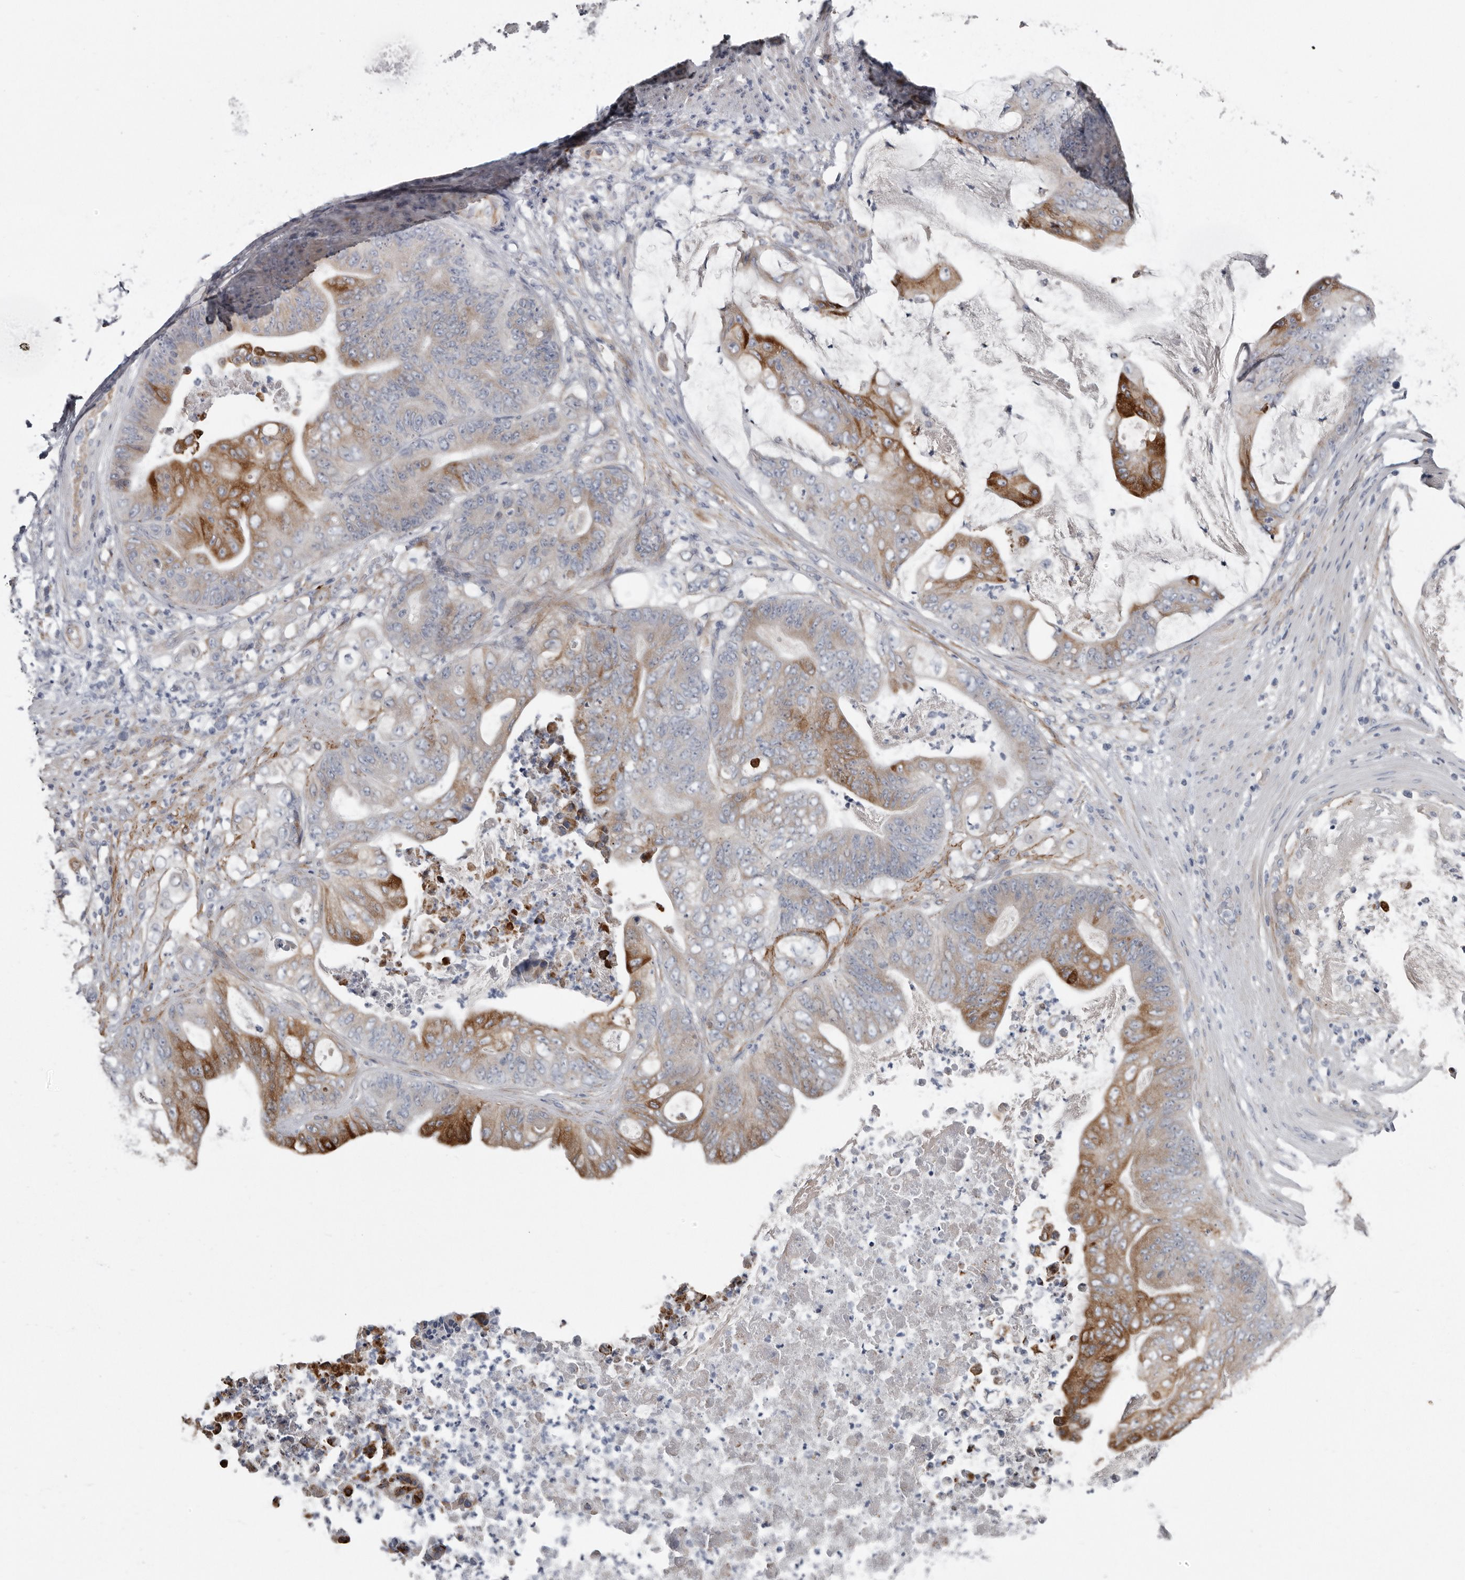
{"staining": {"intensity": "strong", "quantity": "25%-75%", "location": "cytoplasmic/membranous"}, "tissue": "stomach cancer", "cell_type": "Tumor cells", "image_type": "cancer", "snomed": [{"axis": "morphology", "description": "Adenocarcinoma, NOS"}, {"axis": "topography", "description": "Stomach"}], "caption": "IHC (DAB (3,3'-diaminobenzidine)) staining of adenocarcinoma (stomach) reveals strong cytoplasmic/membranous protein staining in approximately 25%-75% of tumor cells. Nuclei are stained in blue.", "gene": "ZNF114", "patient": {"sex": "female", "age": 73}}